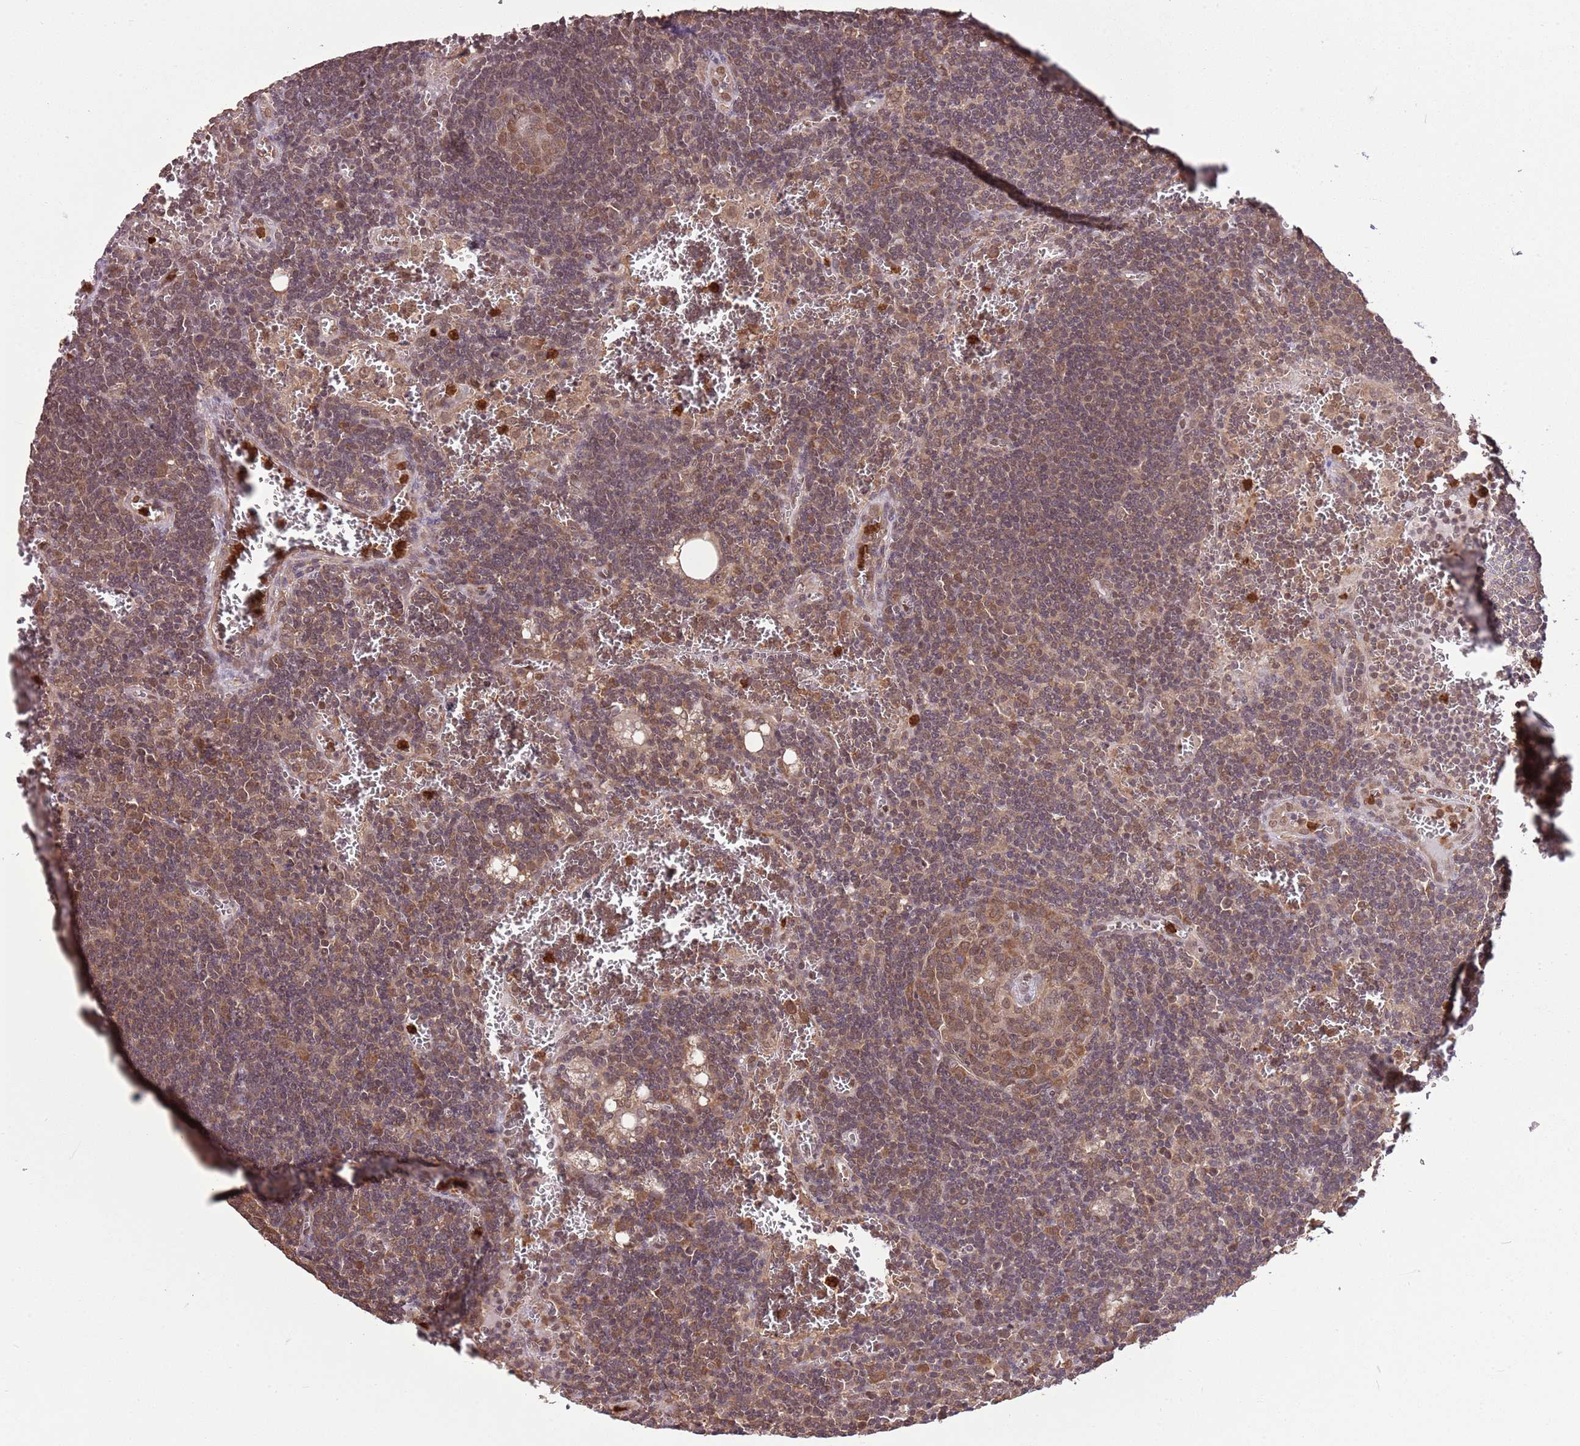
{"staining": {"intensity": "moderate", "quantity": ">75%", "location": "cytoplasmic/membranous,nuclear"}, "tissue": "lymph node", "cell_type": "Germinal center cells", "image_type": "normal", "snomed": [{"axis": "morphology", "description": "Normal tissue, NOS"}, {"axis": "topography", "description": "Lymph node"}], "caption": "Protein analysis of unremarkable lymph node reveals moderate cytoplasmic/membranous,nuclear expression in approximately >75% of germinal center cells.", "gene": "AMIGO1", "patient": {"sex": "female", "age": 73}}